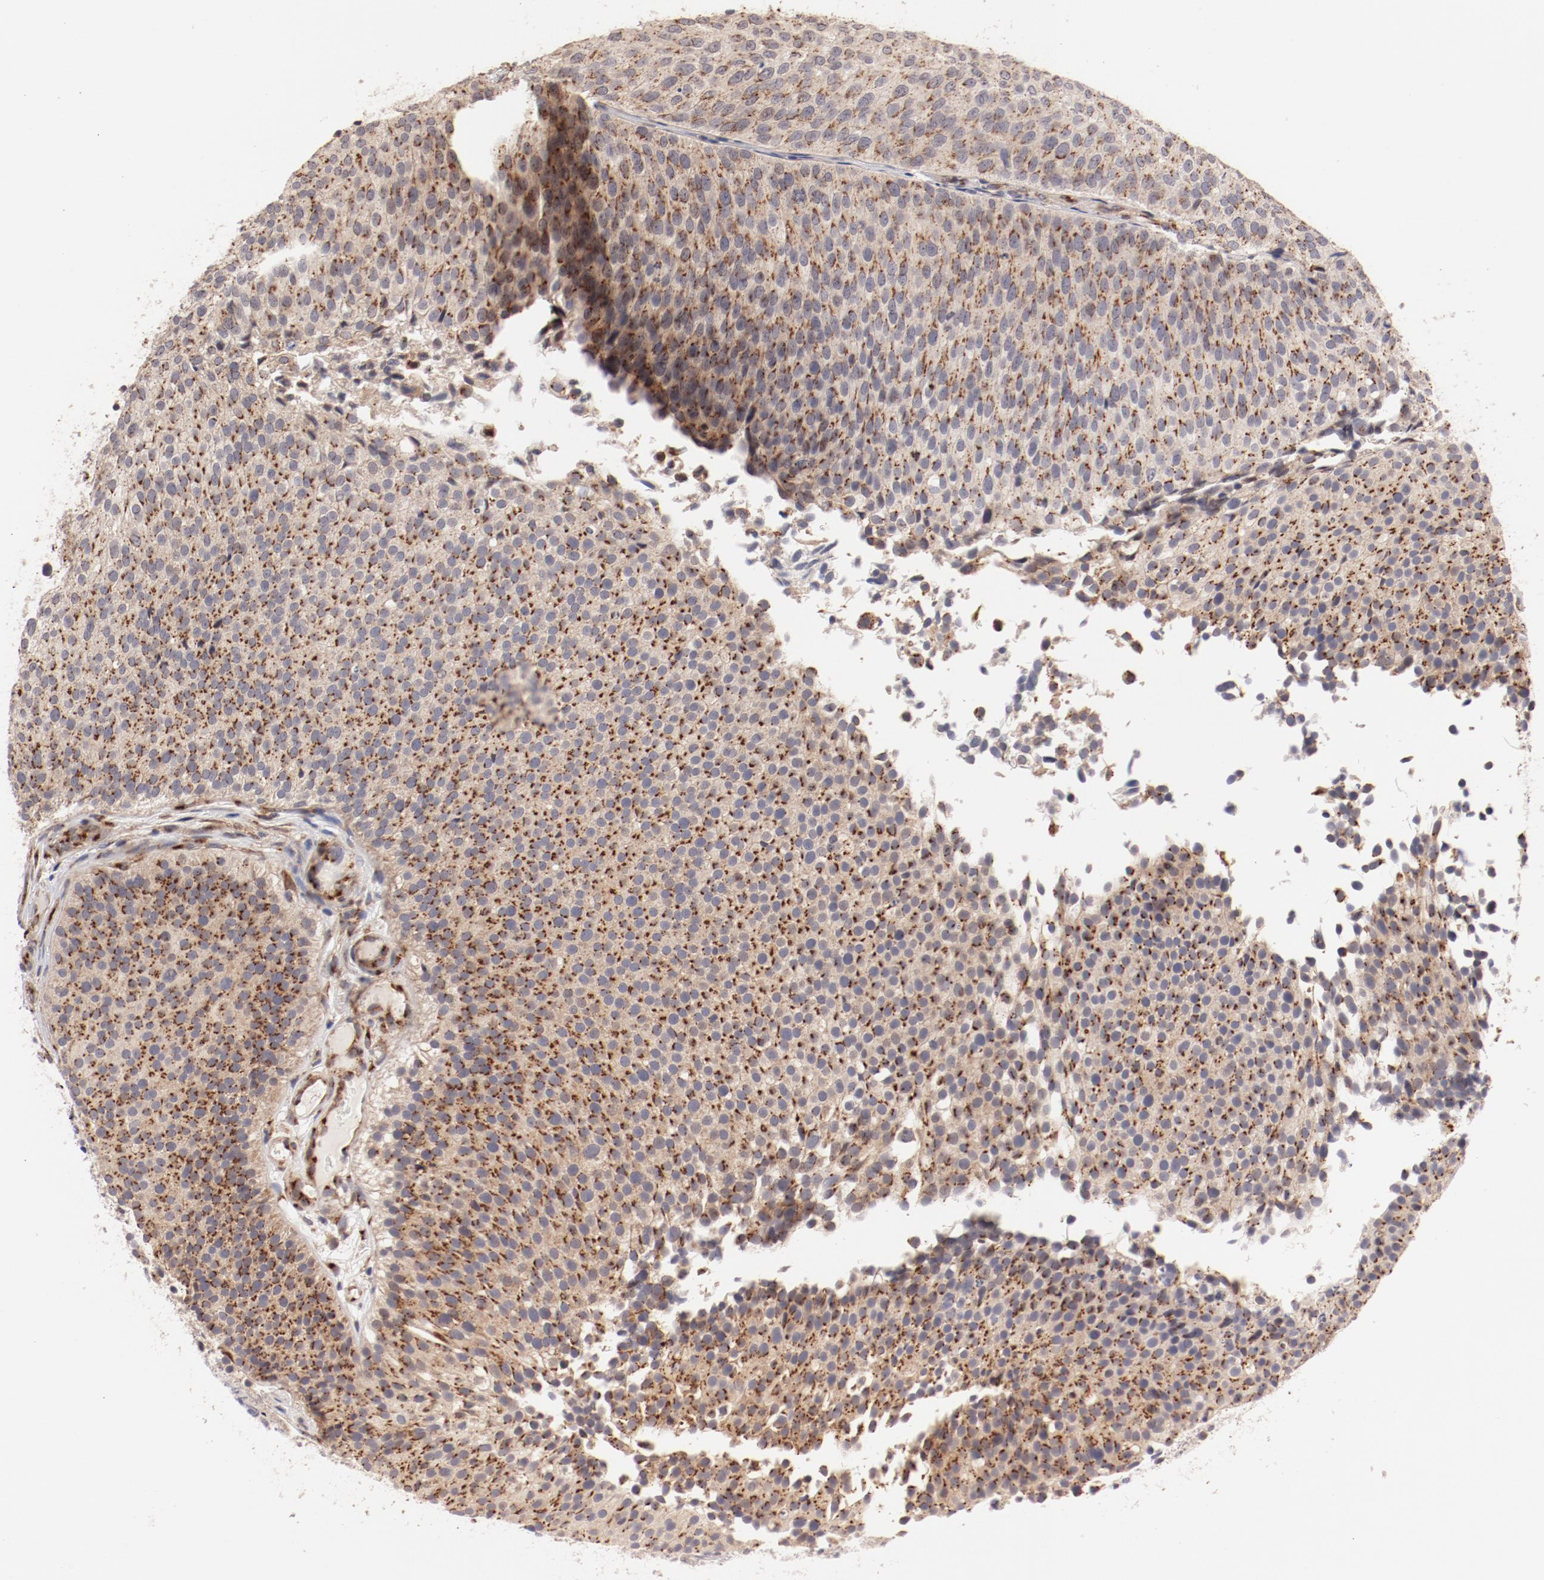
{"staining": {"intensity": "moderate", "quantity": ">75%", "location": "cytoplasmic/membranous"}, "tissue": "urothelial cancer", "cell_type": "Tumor cells", "image_type": "cancer", "snomed": [{"axis": "morphology", "description": "Urothelial carcinoma, Low grade"}, {"axis": "topography", "description": "Urinary bladder"}], "caption": "This image reveals IHC staining of urothelial carcinoma (low-grade), with medium moderate cytoplasmic/membranous positivity in about >75% of tumor cells.", "gene": "RPL12", "patient": {"sex": "male", "age": 85}}